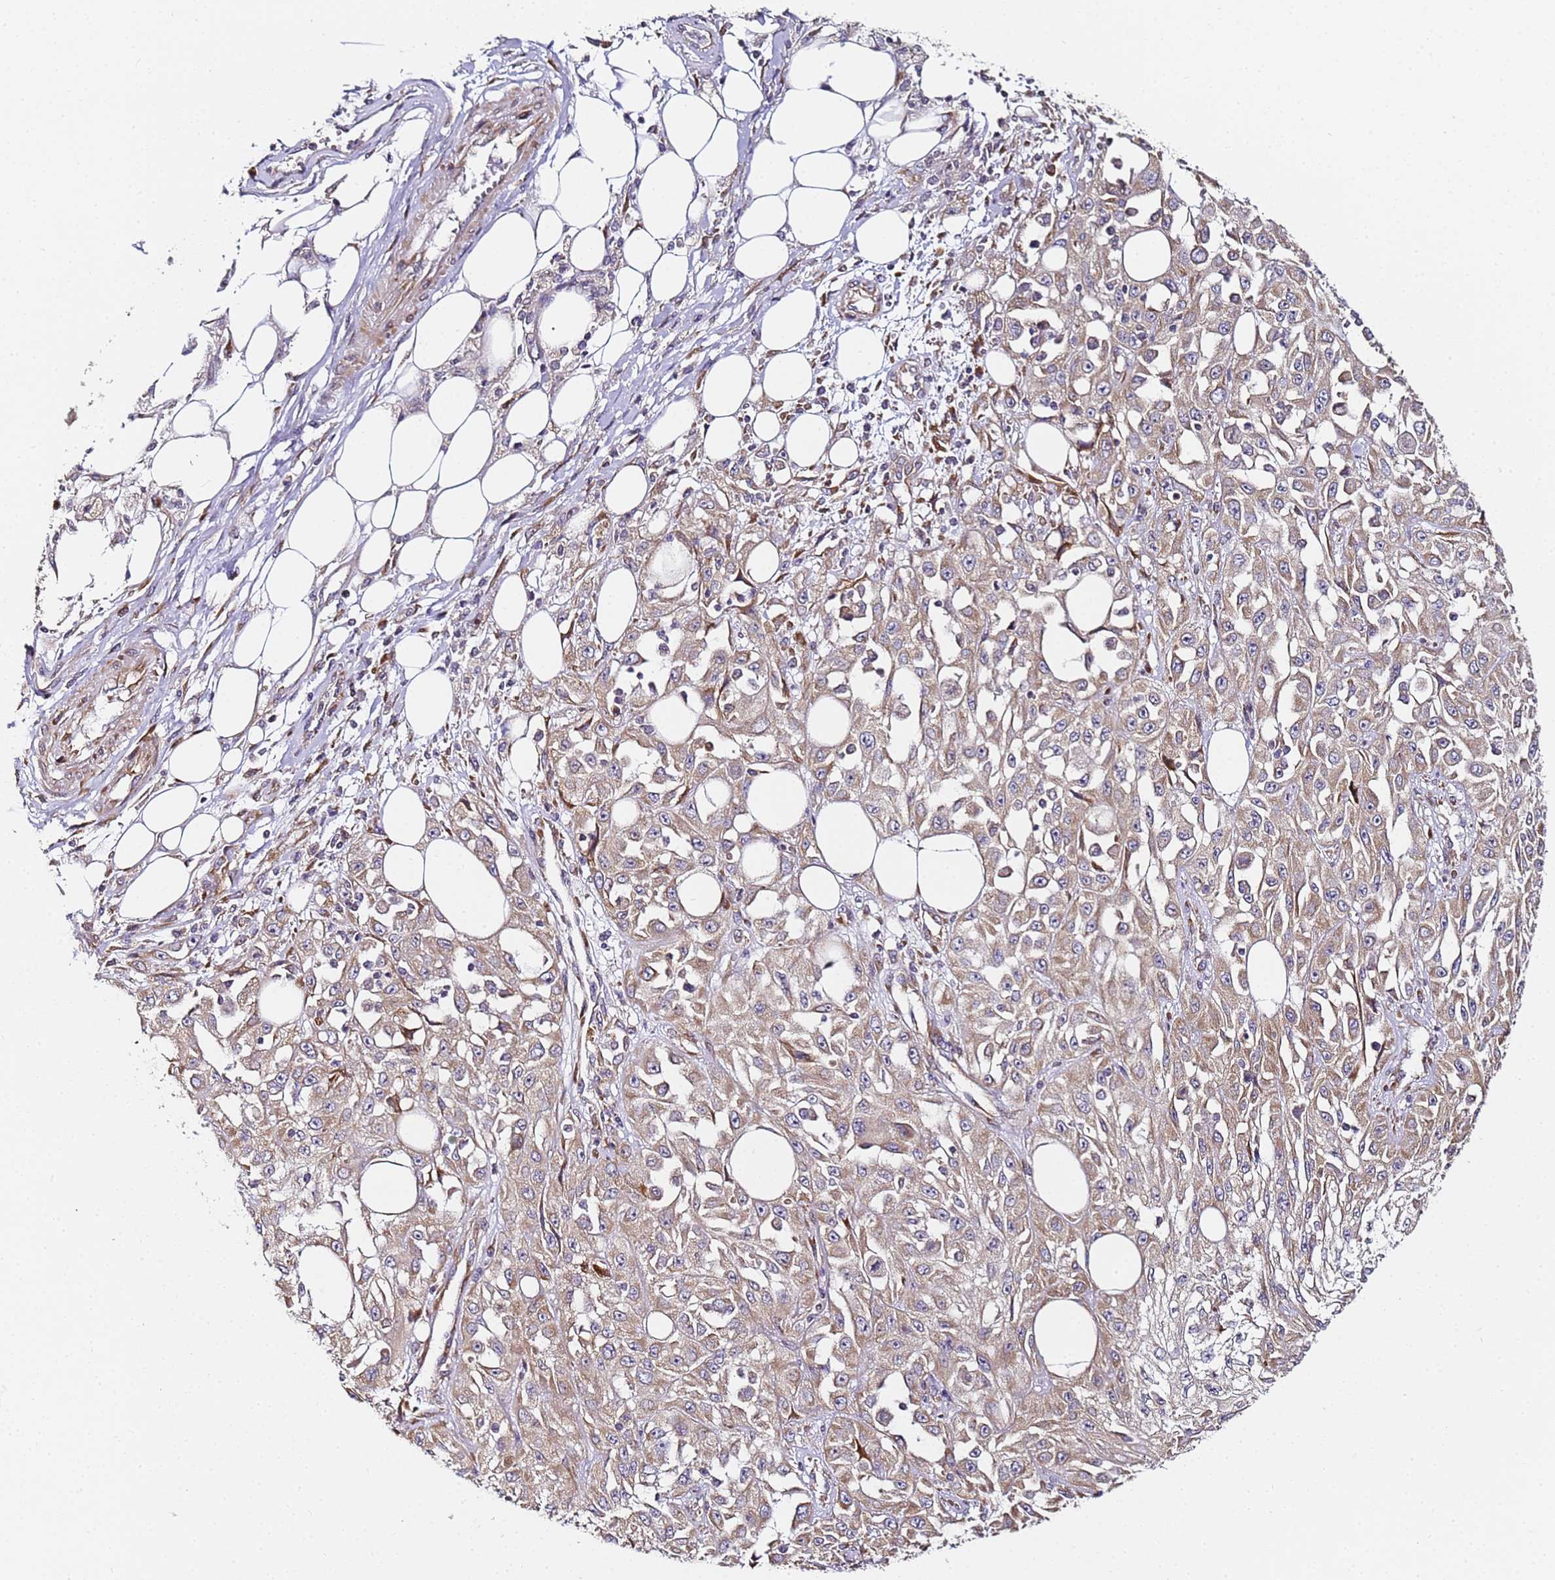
{"staining": {"intensity": "weak", "quantity": ">75%", "location": "cytoplasmic/membranous"}, "tissue": "skin cancer", "cell_type": "Tumor cells", "image_type": "cancer", "snomed": [{"axis": "morphology", "description": "Squamous cell carcinoma, NOS"}, {"axis": "morphology", "description": "Squamous cell carcinoma, metastatic, NOS"}, {"axis": "topography", "description": "Skin"}, {"axis": "topography", "description": "Lymph node"}], "caption": "The histopathology image demonstrates staining of skin cancer (squamous cell carcinoma), revealing weak cytoplasmic/membranous protein positivity (brown color) within tumor cells. Using DAB (brown) and hematoxylin (blue) stains, captured at high magnification using brightfield microscopy.", "gene": "RPL13A", "patient": {"sex": "male", "age": 75}}